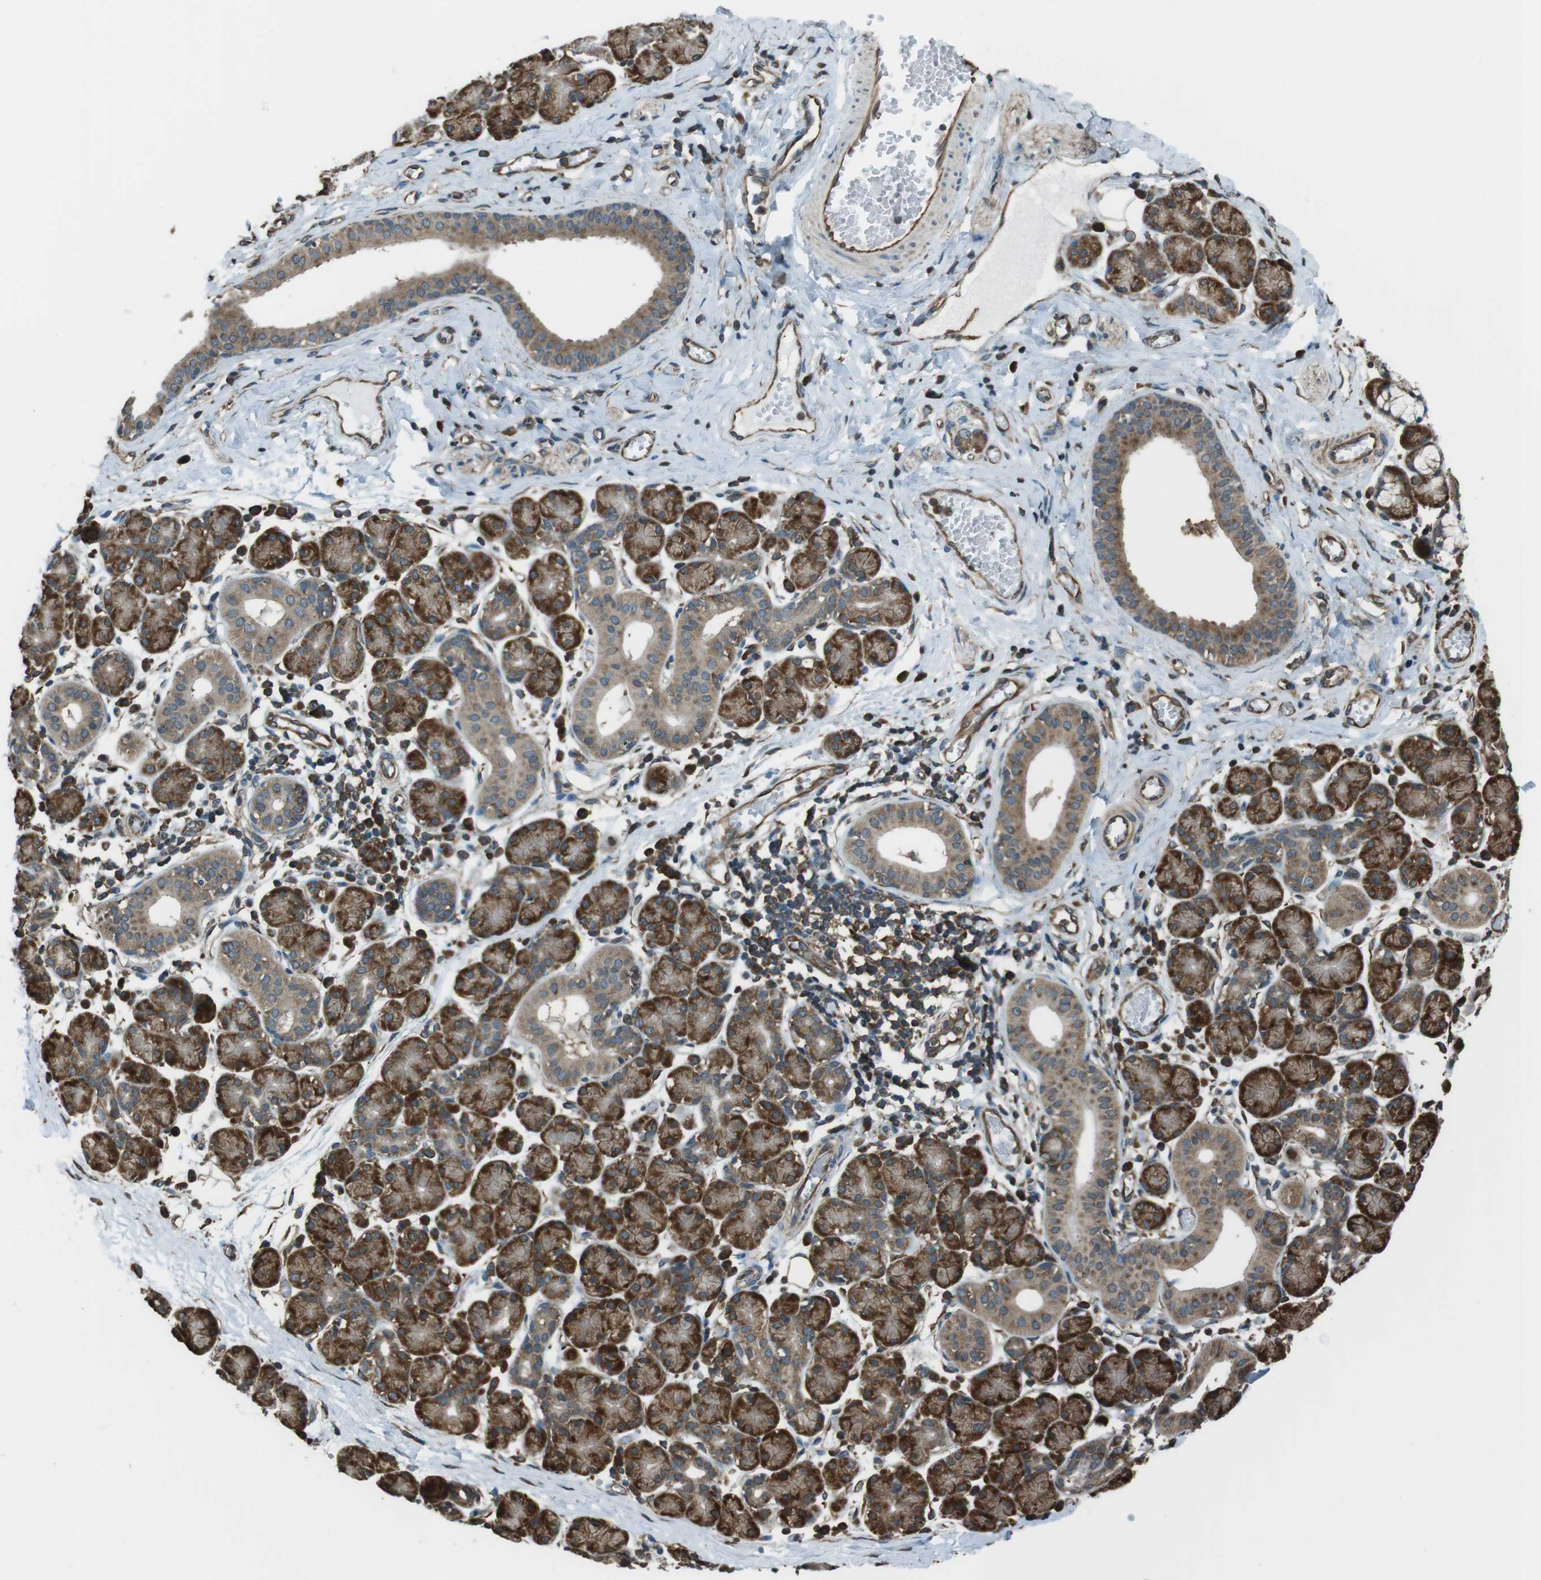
{"staining": {"intensity": "strong", "quantity": "25%-75%", "location": "cytoplasmic/membranous"}, "tissue": "salivary gland", "cell_type": "Glandular cells", "image_type": "normal", "snomed": [{"axis": "morphology", "description": "Normal tissue, NOS"}, {"axis": "morphology", "description": "Inflammation, NOS"}, {"axis": "topography", "description": "Lymph node"}, {"axis": "topography", "description": "Salivary gland"}], "caption": "DAB (3,3'-diaminobenzidine) immunohistochemical staining of benign salivary gland shows strong cytoplasmic/membranous protein expression in about 25%-75% of glandular cells.", "gene": "PA2G4", "patient": {"sex": "male", "age": 3}}